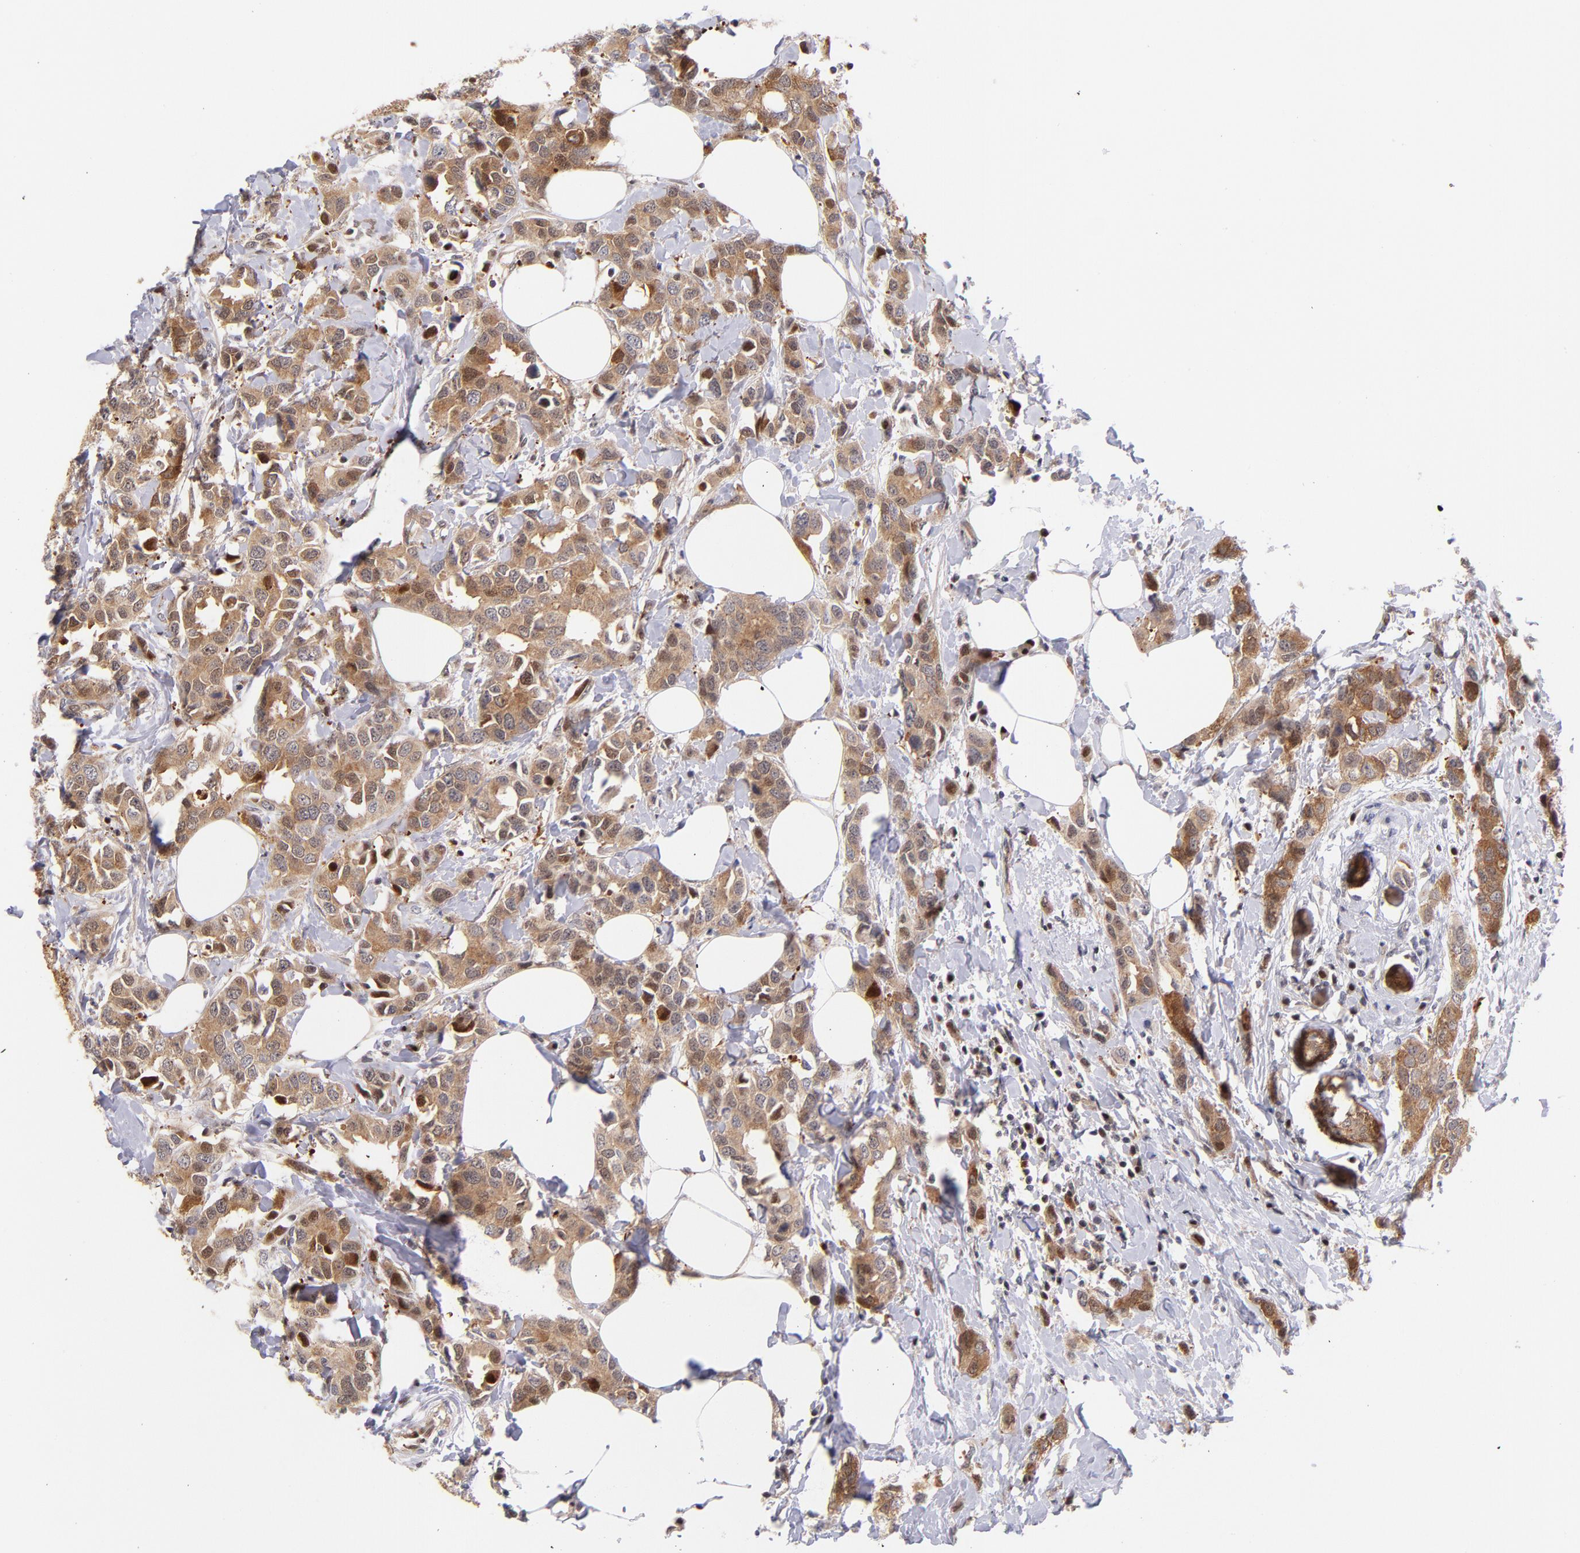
{"staining": {"intensity": "moderate", "quantity": ">75%", "location": "cytoplasmic/membranous"}, "tissue": "breast cancer", "cell_type": "Tumor cells", "image_type": "cancer", "snomed": [{"axis": "morphology", "description": "Normal tissue, NOS"}, {"axis": "morphology", "description": "Duct carcinoma"}, {"axis": "topography", "description": "Breast"}], "caption": "Protein staining of breast cancer tissue demonstrates moderate cytoplasmic/membranous expression in about >75% of tumor cells.", "gene": "YWHAB", "patient": {"sex": "female", "age": 50}}